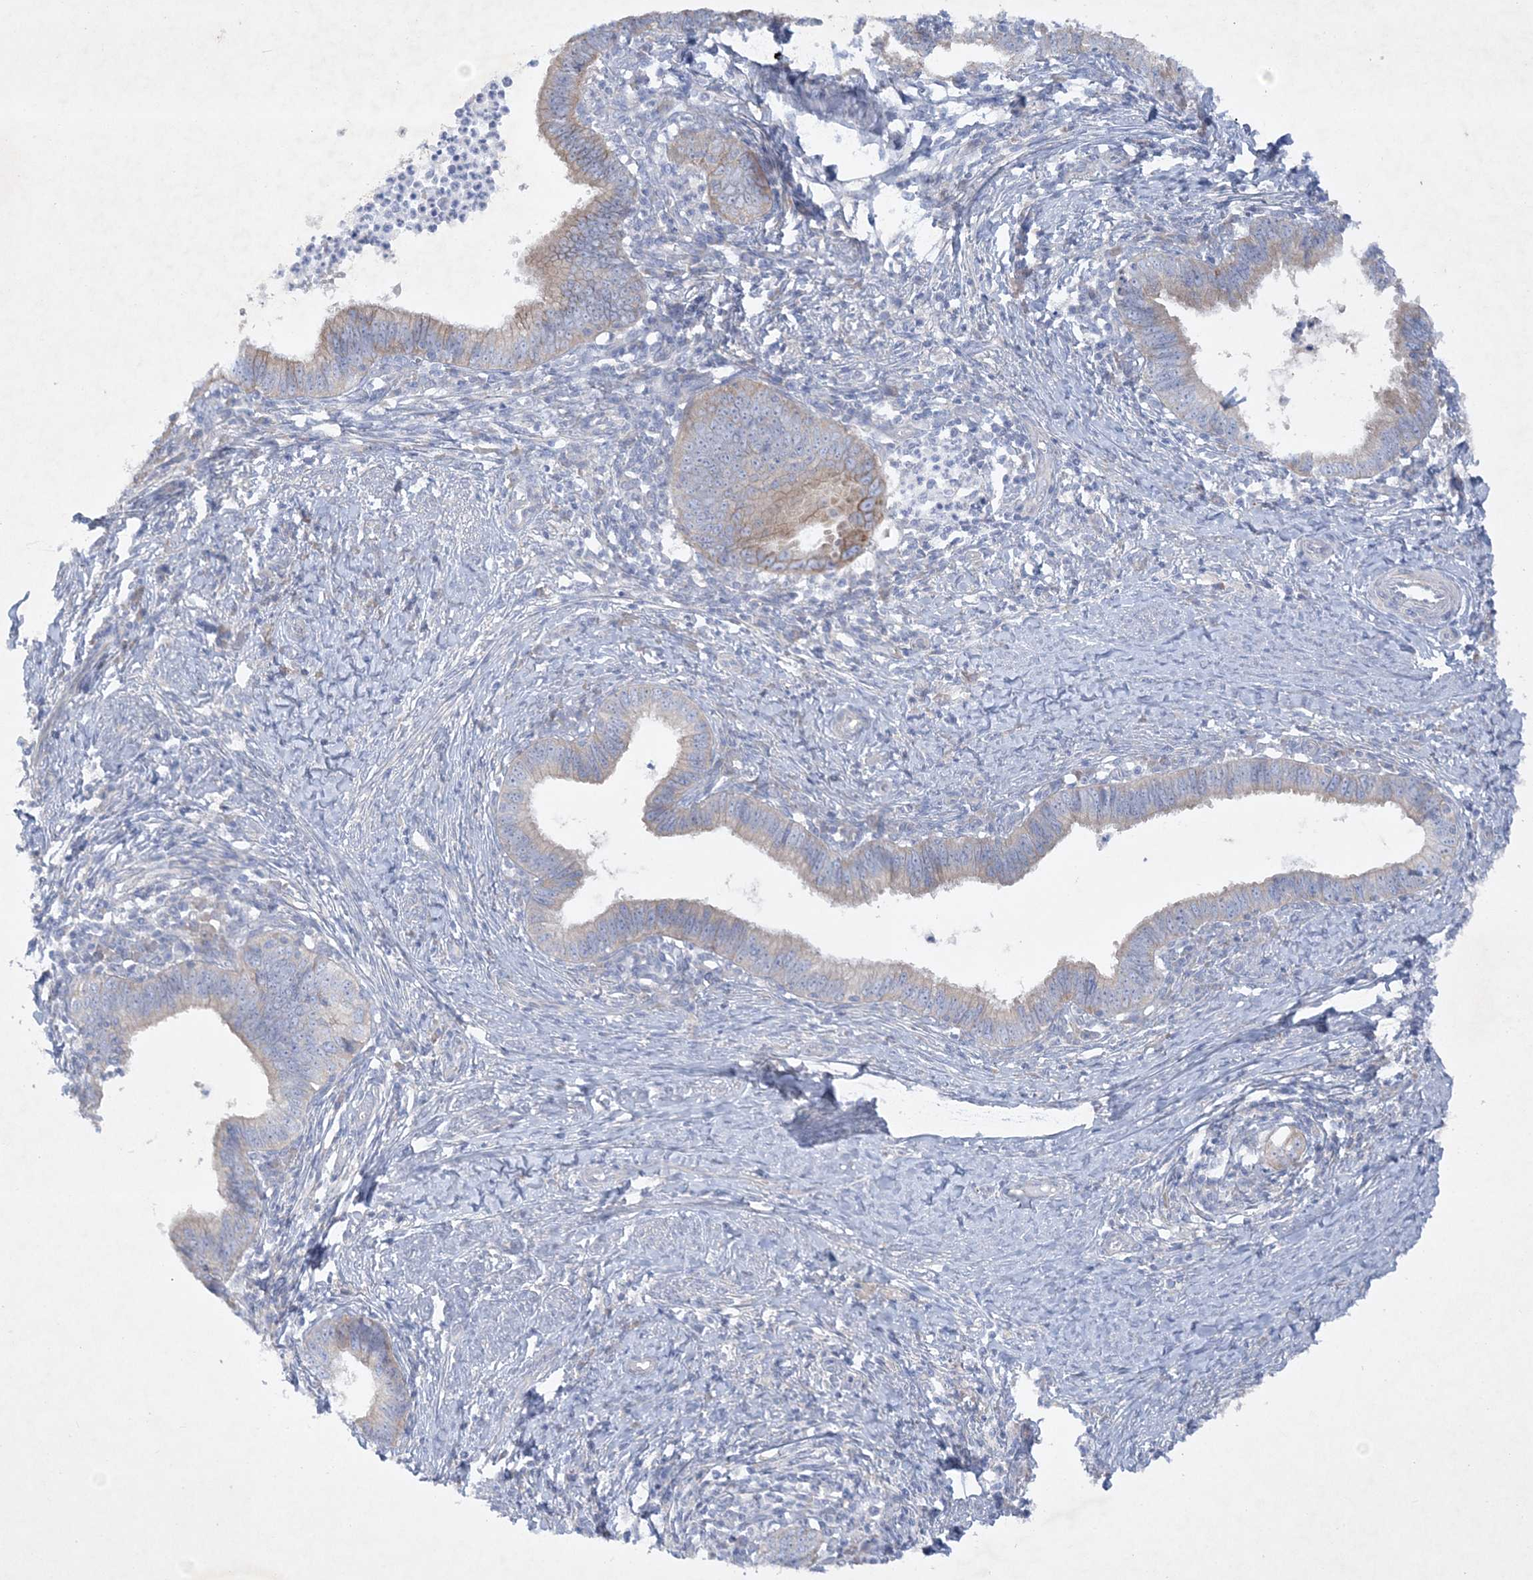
{"staining": {"intensity": "weak", "quantity": "25%-75%", "location": "cytoplasmic/membranous"}, "tissue": "cervical cancer", "cell_type": "Tumor cells", "image_type": "cancer", "snomed": [{"axis": "morphology", "description": "Adenocarcinoma, NOS"}, {"axis": "topography", "description": "Cervix"}], "caption": "Protein expression analysis of cervical adenocarcinoma demonstrates weak cytoplasmic/membranous expression in about 25%-75% of tumor cells.", "gene": "FARSB", "patient": {"sex": "female", "age": 36}}